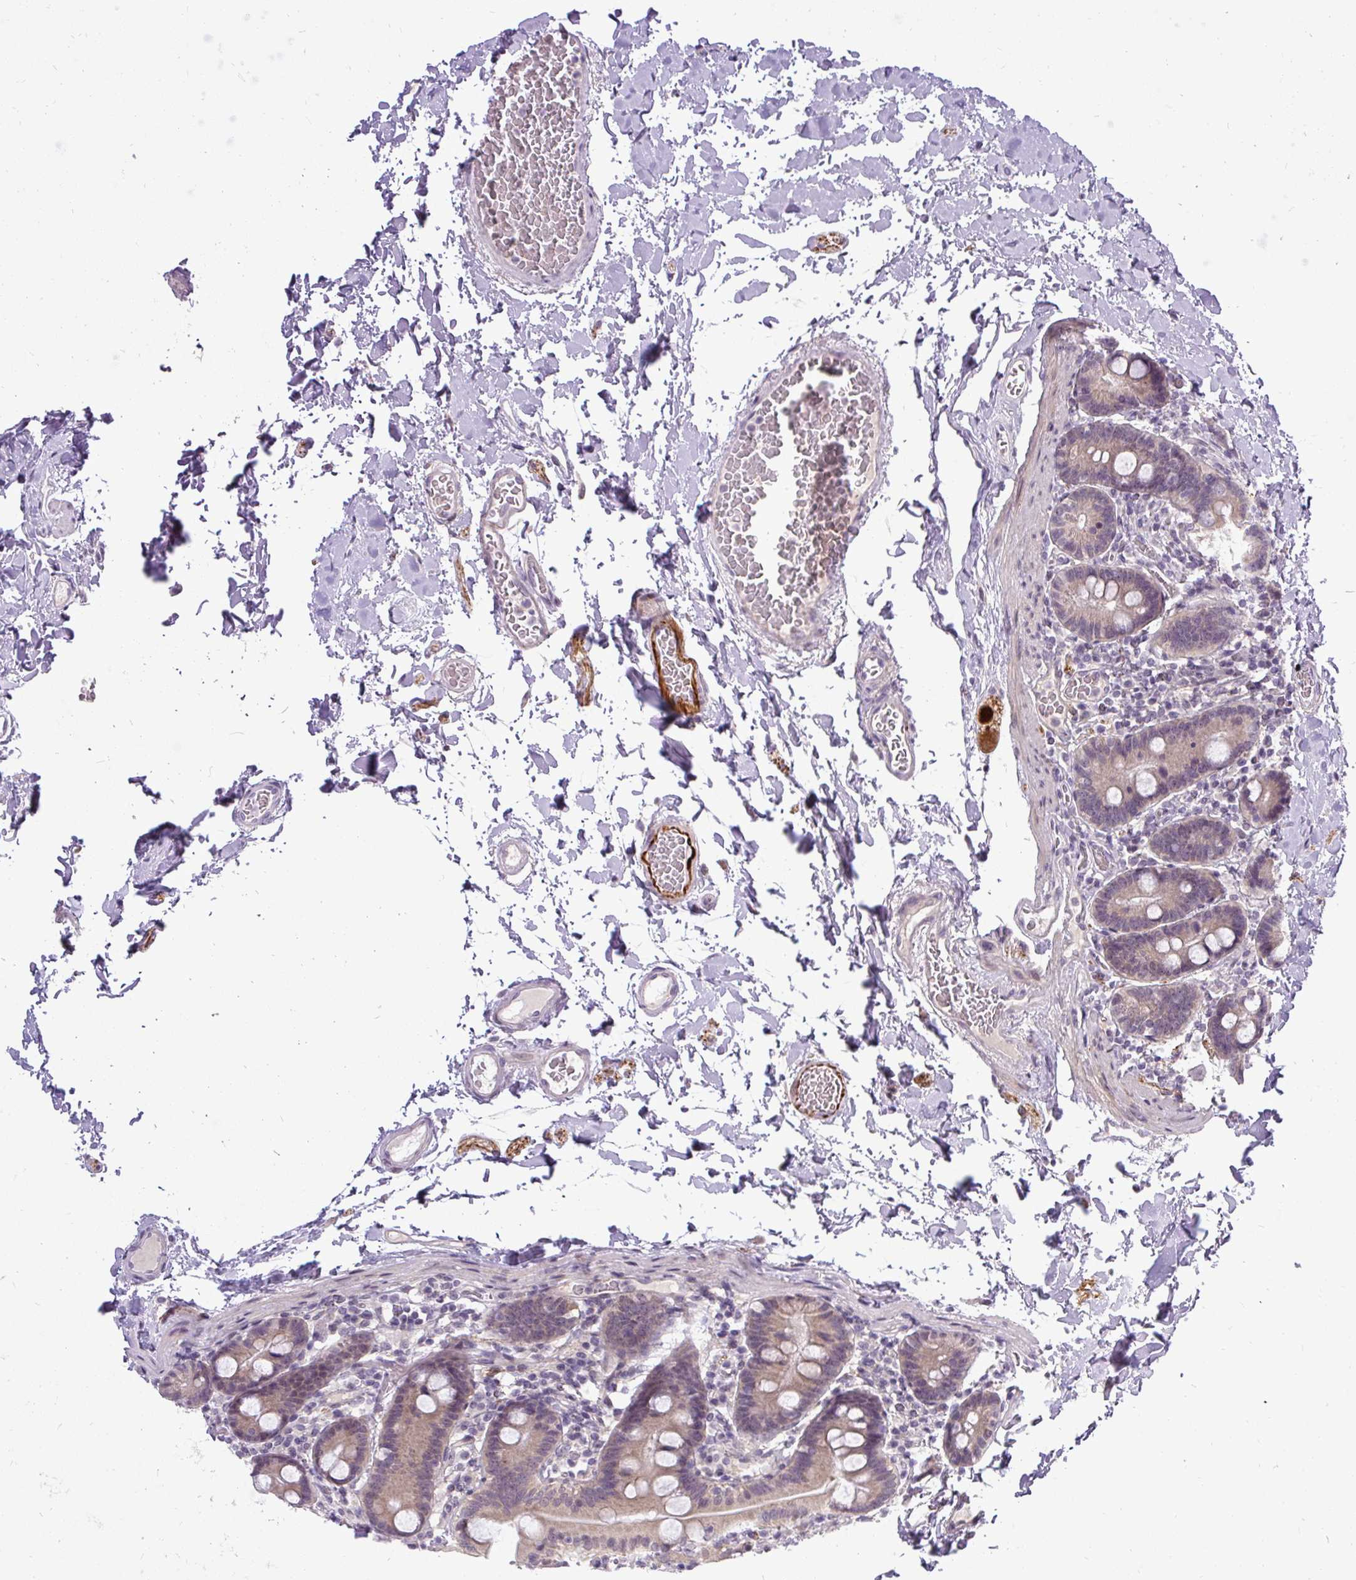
{"staining": {"intensity": "weak", "quantity": "25%-75%", "location": "cytoplasmic/membranous"}, "tissue": "duodenum", "cell_type": "Glandular cells", "image_type": "normal", "snomed": [{"axis": "morphology", "description": "Normal tissue, NOS"}, {"axis": "topography", "description": "Duodenum"}], "caption": "IHC image of unremarkable human duodenum stained for a protein (brown), which reveals low levels of weak cytoplasmic/membranous positivity in about 25%-75% of glandular cells.", "gene": "FAM117B", "patient": {"sex": "male", "age": 55}}